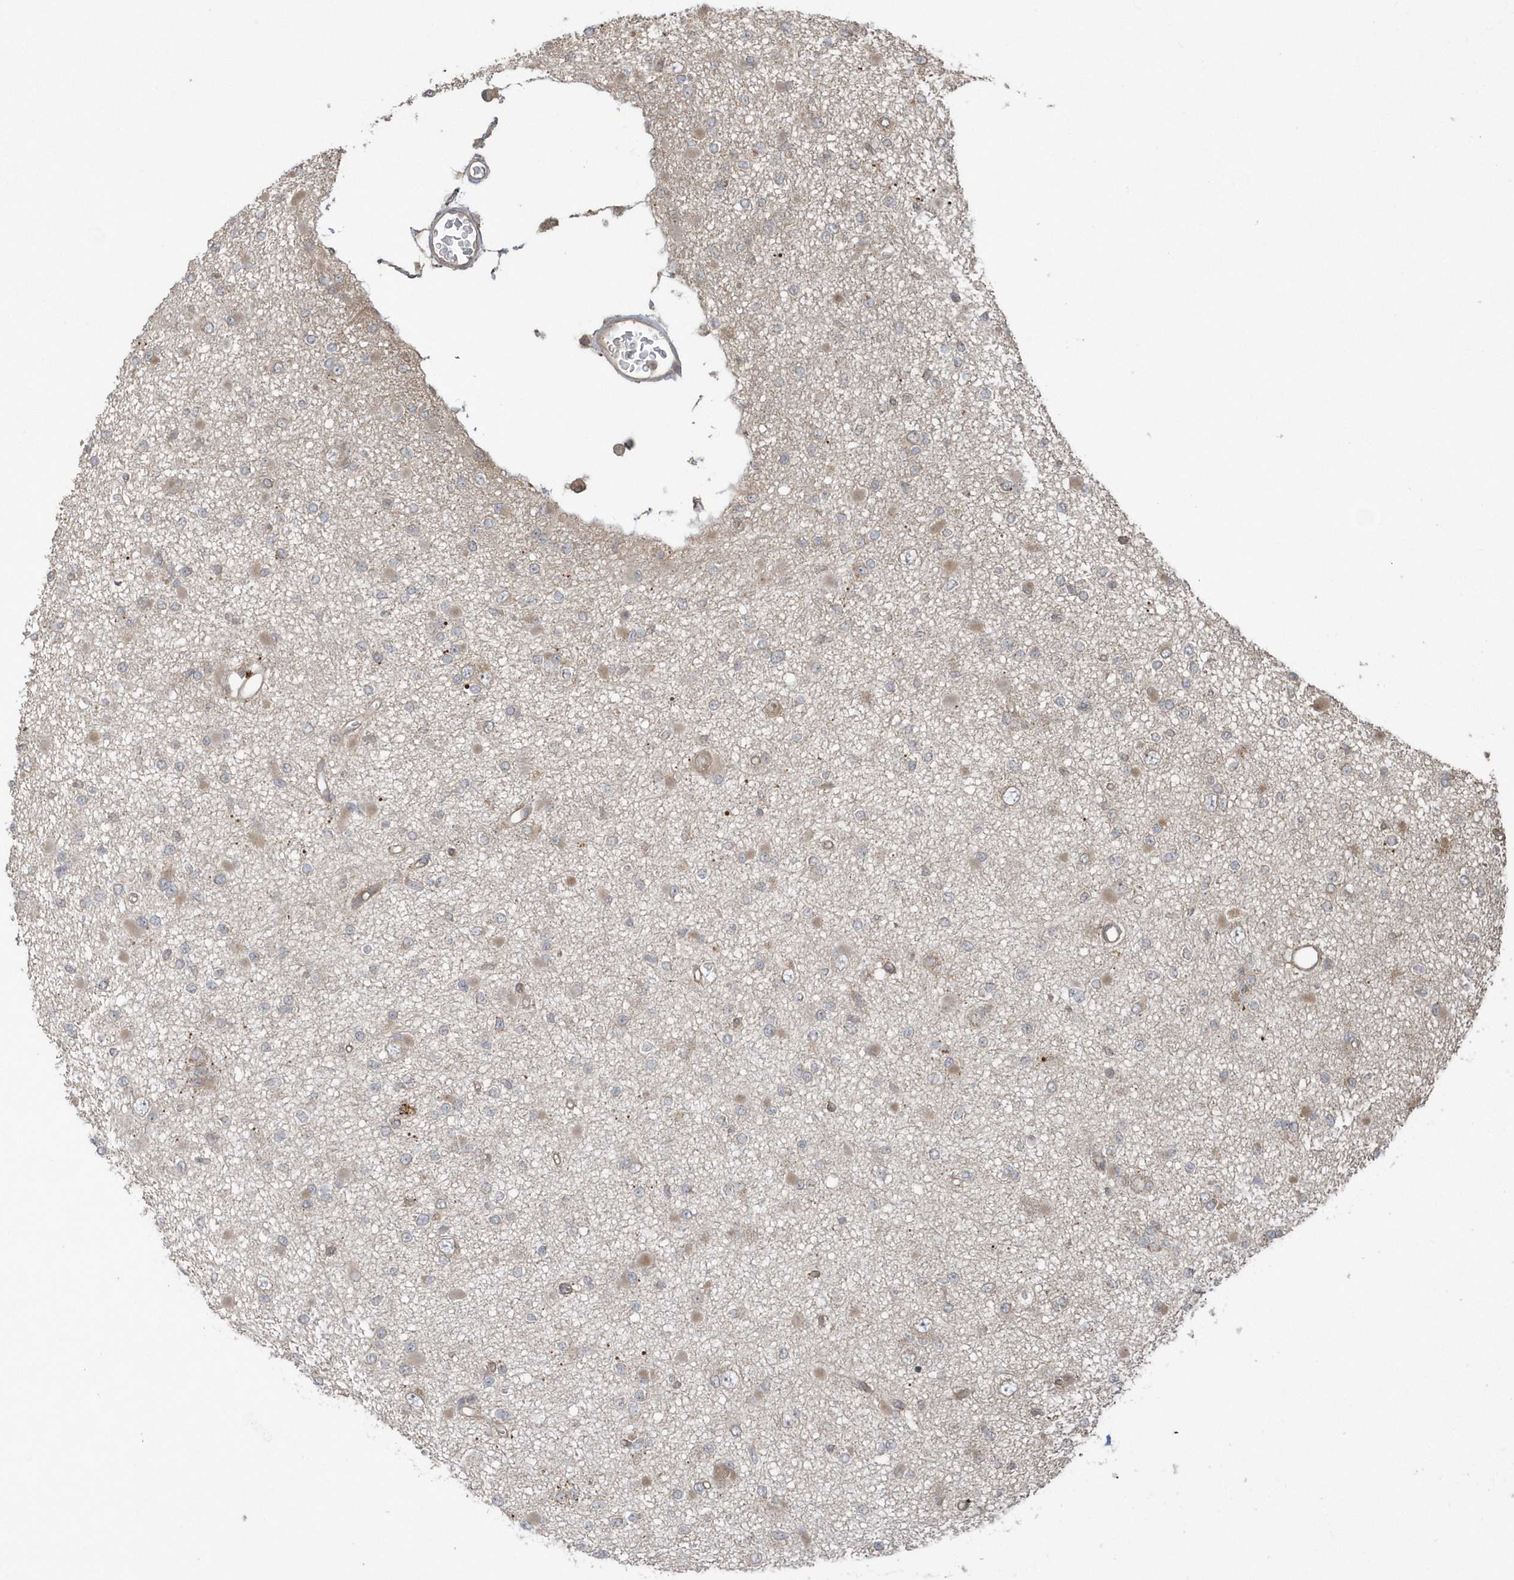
{"staining": {"intensity": "weak", "quantity": "<25%", "location": "cytoplasmic/membranous"}, "tissue": "glioma", "cell_type": "Tumor cells", "image_type": "cancer", "snomed": [{"axis": "morphology", "description": "Glioma, malignant, Low grade"}, {"axis": "topography", "description": "Brain"}], "caption": "This image is of malignant glioma (low-grade) stained with immunohistochemistry to label a protein in brown with the nuclei are counter-stained blue. There is no staining in tumor cells.", "gene": "HERPUD1", "patient": {"sex": "female", "age": 22}}